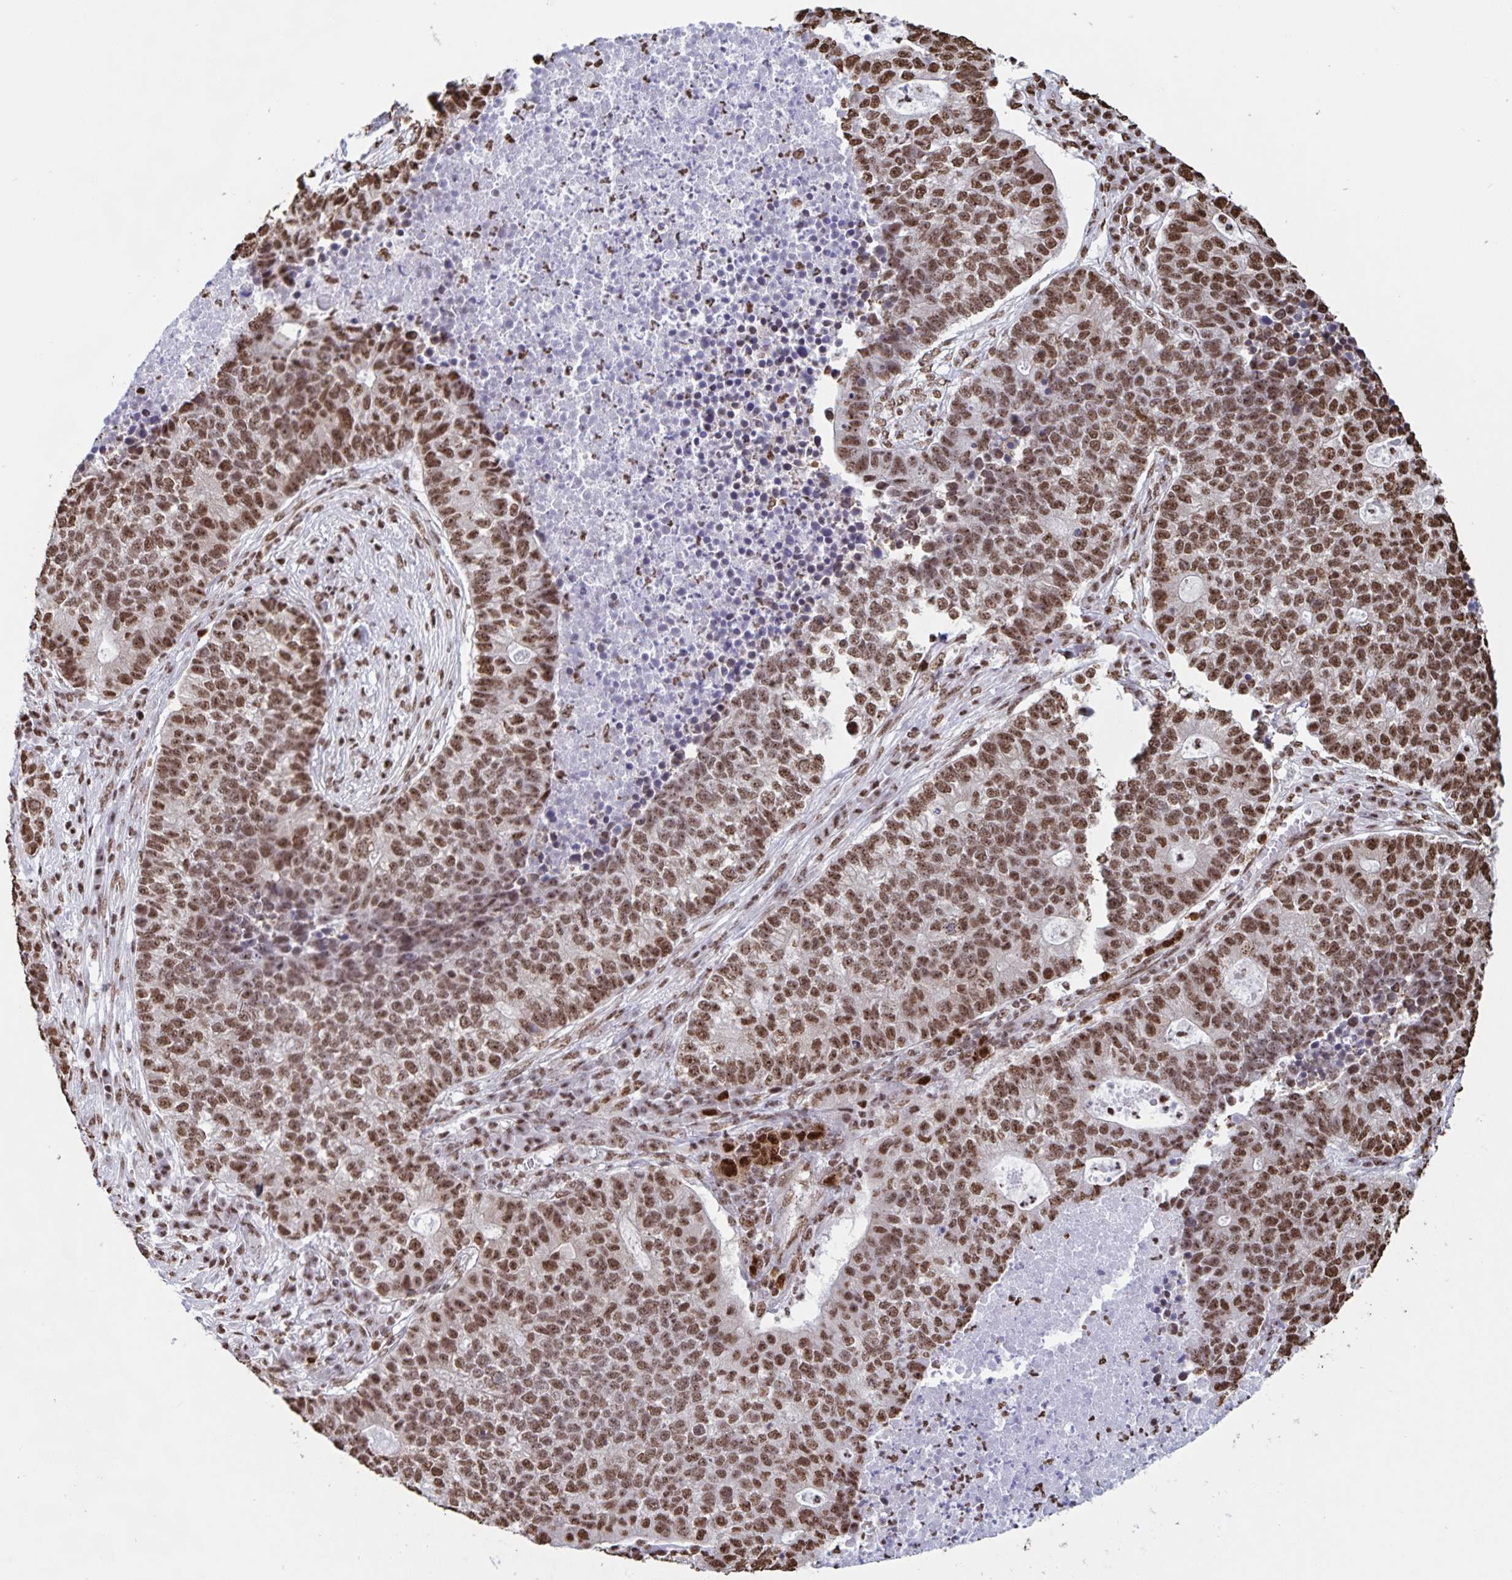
{"staining": {"intensity": "moderate", "quantity": ">75%", "location": "nuclear"}, "tissue": "lung cancer", "cell_type": "Tumor cells", "image_type": "cancer", "snomed": [{"axis": "morphology", "description": "Adenocarcinoma, NOS"}, {"axis": "topography", "description": "Lung"}], "caption": "Lung adenocarcinoma stained with immunohistochemistry (IHC) exhibits moderate nuclear expression in about >75% of tumor cells. (DAB IHC, brown staining for protein, blue staining for nuclei).", "gene": "DUT", "patient": {"sex": "male", "age": 57}}